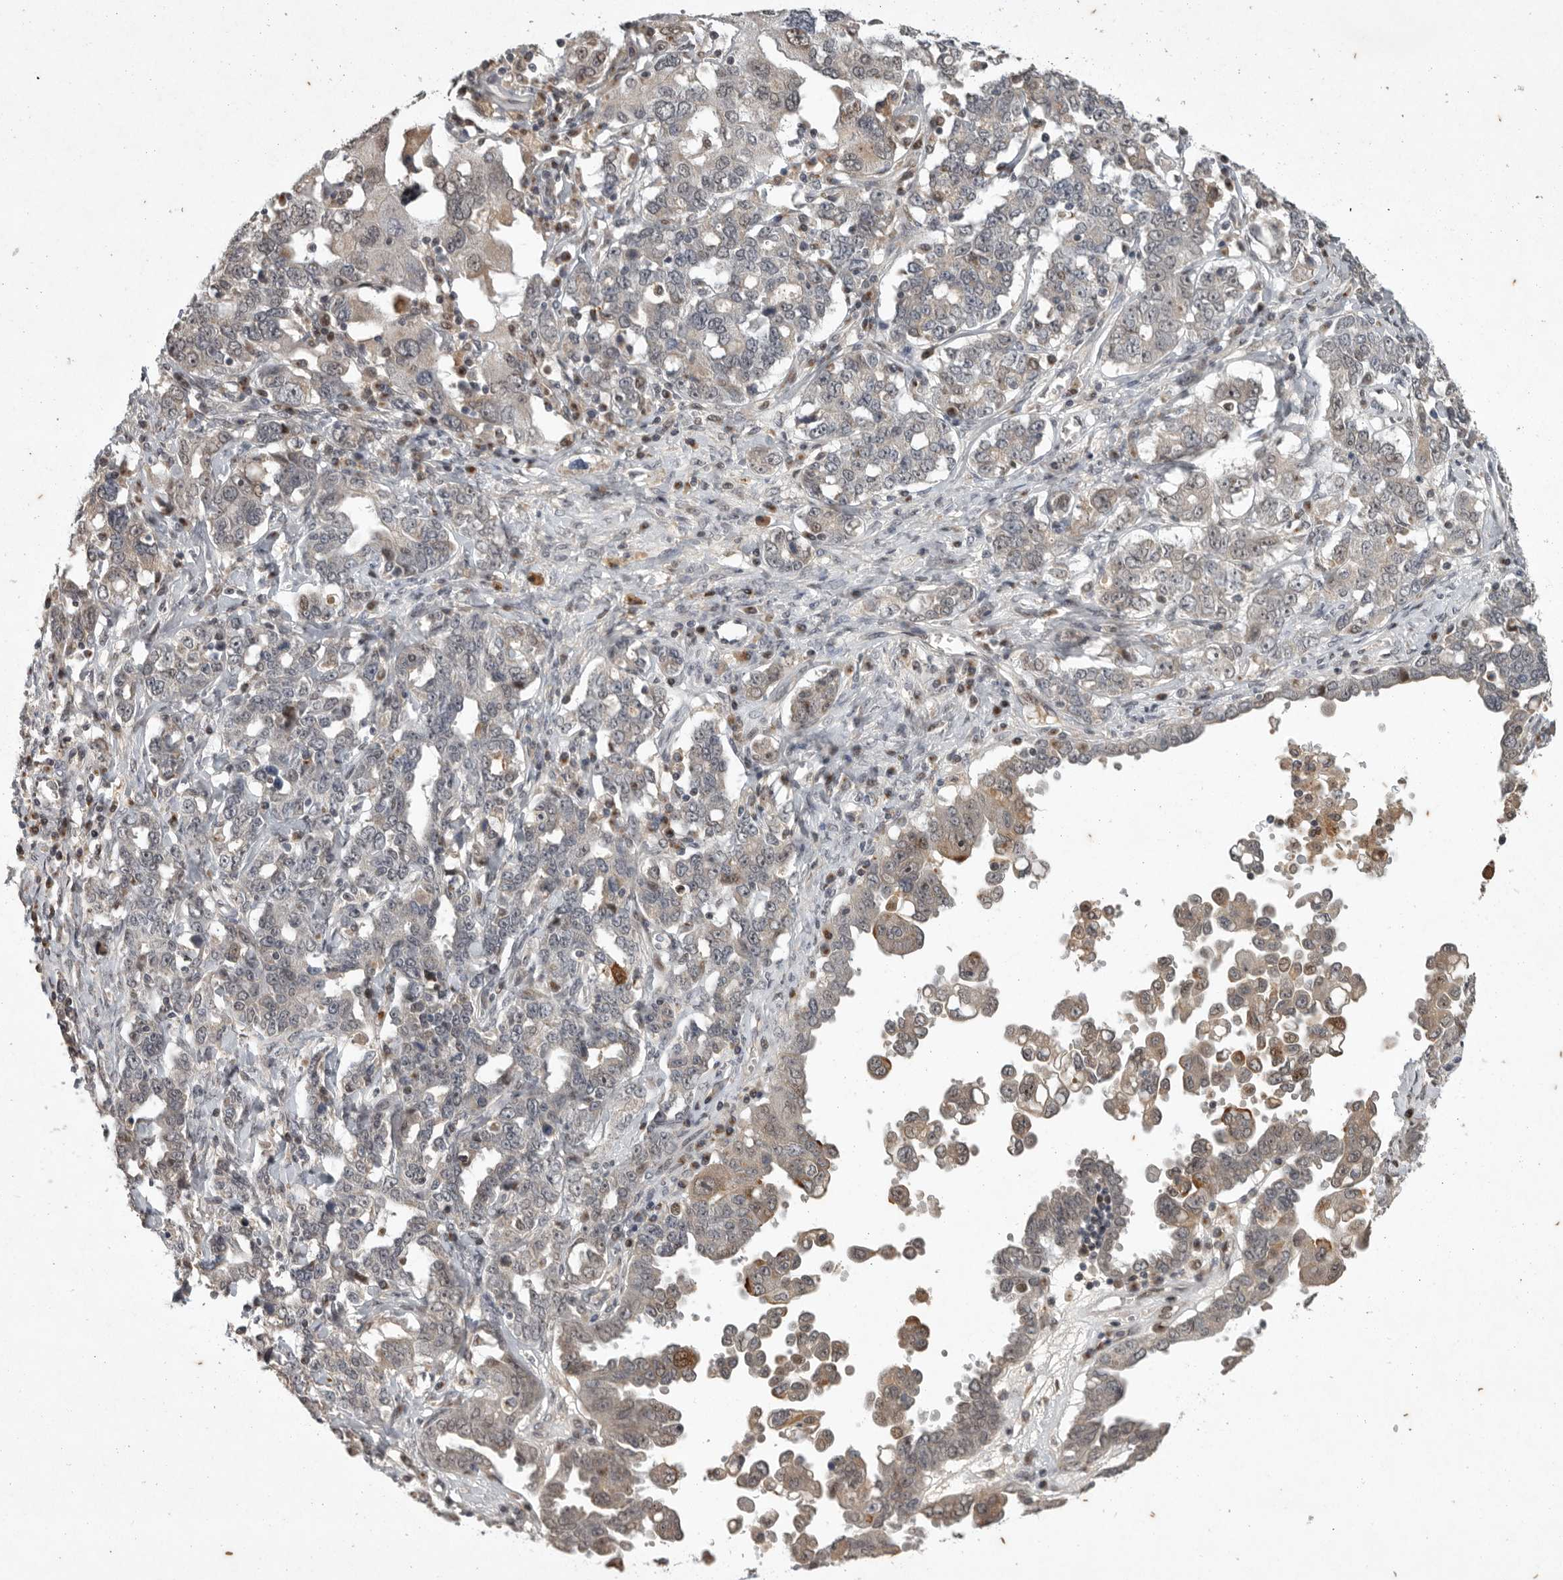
{"staining": {"intensity": "moderate", "quantity": "<25%", "location": "cytoplasmic/membranous"}, "tissue": "ovarian cancer", "cell_type": "Tumor cells", "image_type": "cancer", "snomed": [{"axis": "morphology", "description": "Carcinoma, endometroid"}, {"axis": "topography", "description": "Ovary"}], "caption": "This histopathology image demonstrates endometroid carcinoma (ovarian) stained with immunohistochemistry to label a protein in brown. The cytoplasmic/membranous of tumor cells show moderate positivity for the protein. Nuclei are counter-stained blue.", "gene": "MAN2A1", "patient": {"sex": "female", "age": 62}}